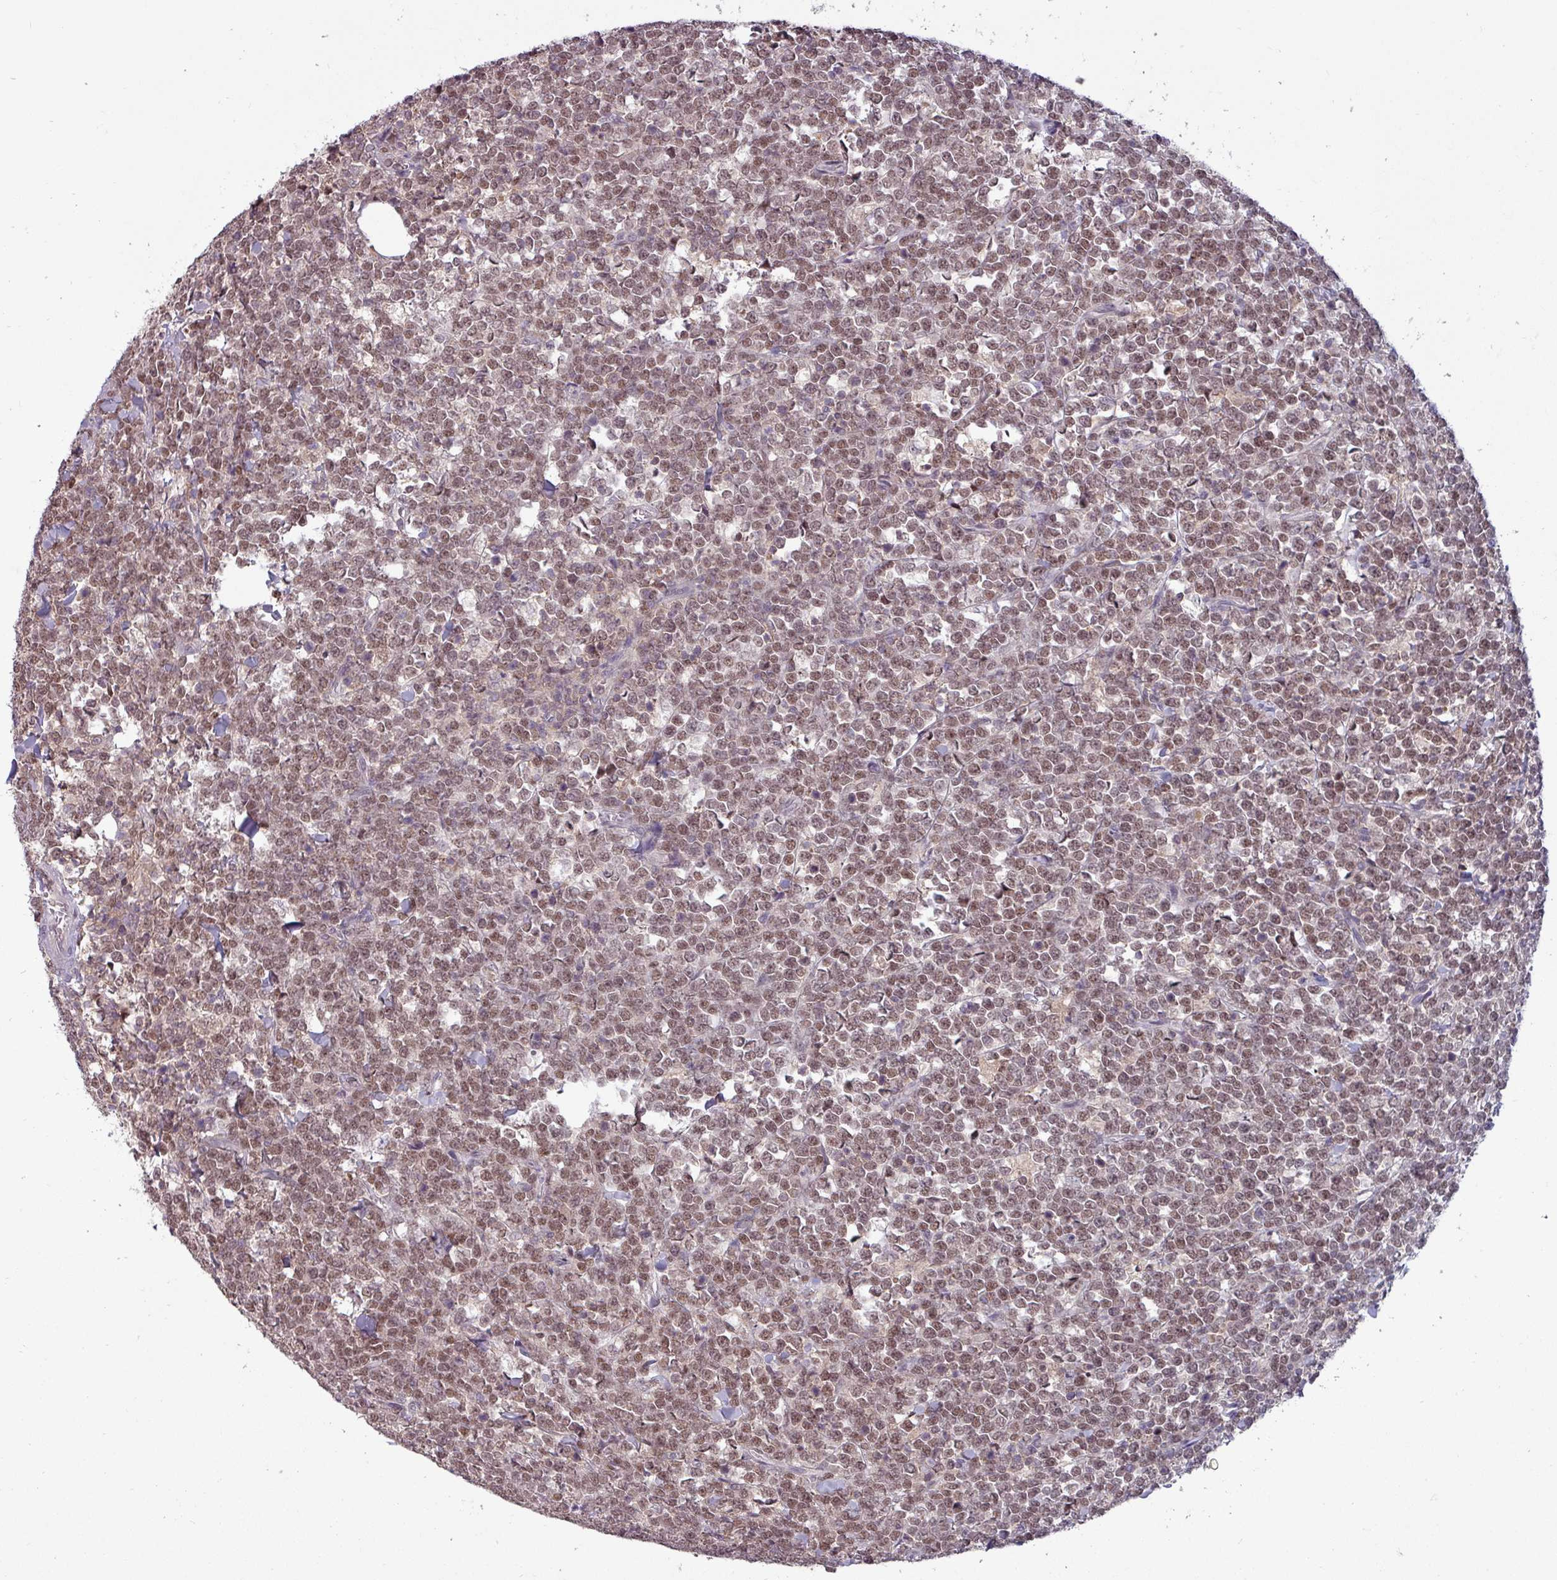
{"staining": {"intensity": "moderate", "quantity": ">75%", "location": "nuclear"}, "tissue": "lymphoma", "cell_type": "Tumor cells", "image_type": "cancer", "snomed": [{"axis": "morphology", "description": "Malignant lymphoma, non-Hodgkin's type, High grade"}, {"axis": "topography", "description": "Small intestine"}, {"axis": "topography", "description": "Colon"}], "caption": "Brown immunohistochemical staining in human lymphoma shows moderate nuclear staining in approximately >75% of tumor cells.", "gene": "PRRX1", "patient": {"sex": "male", "age": 8}}